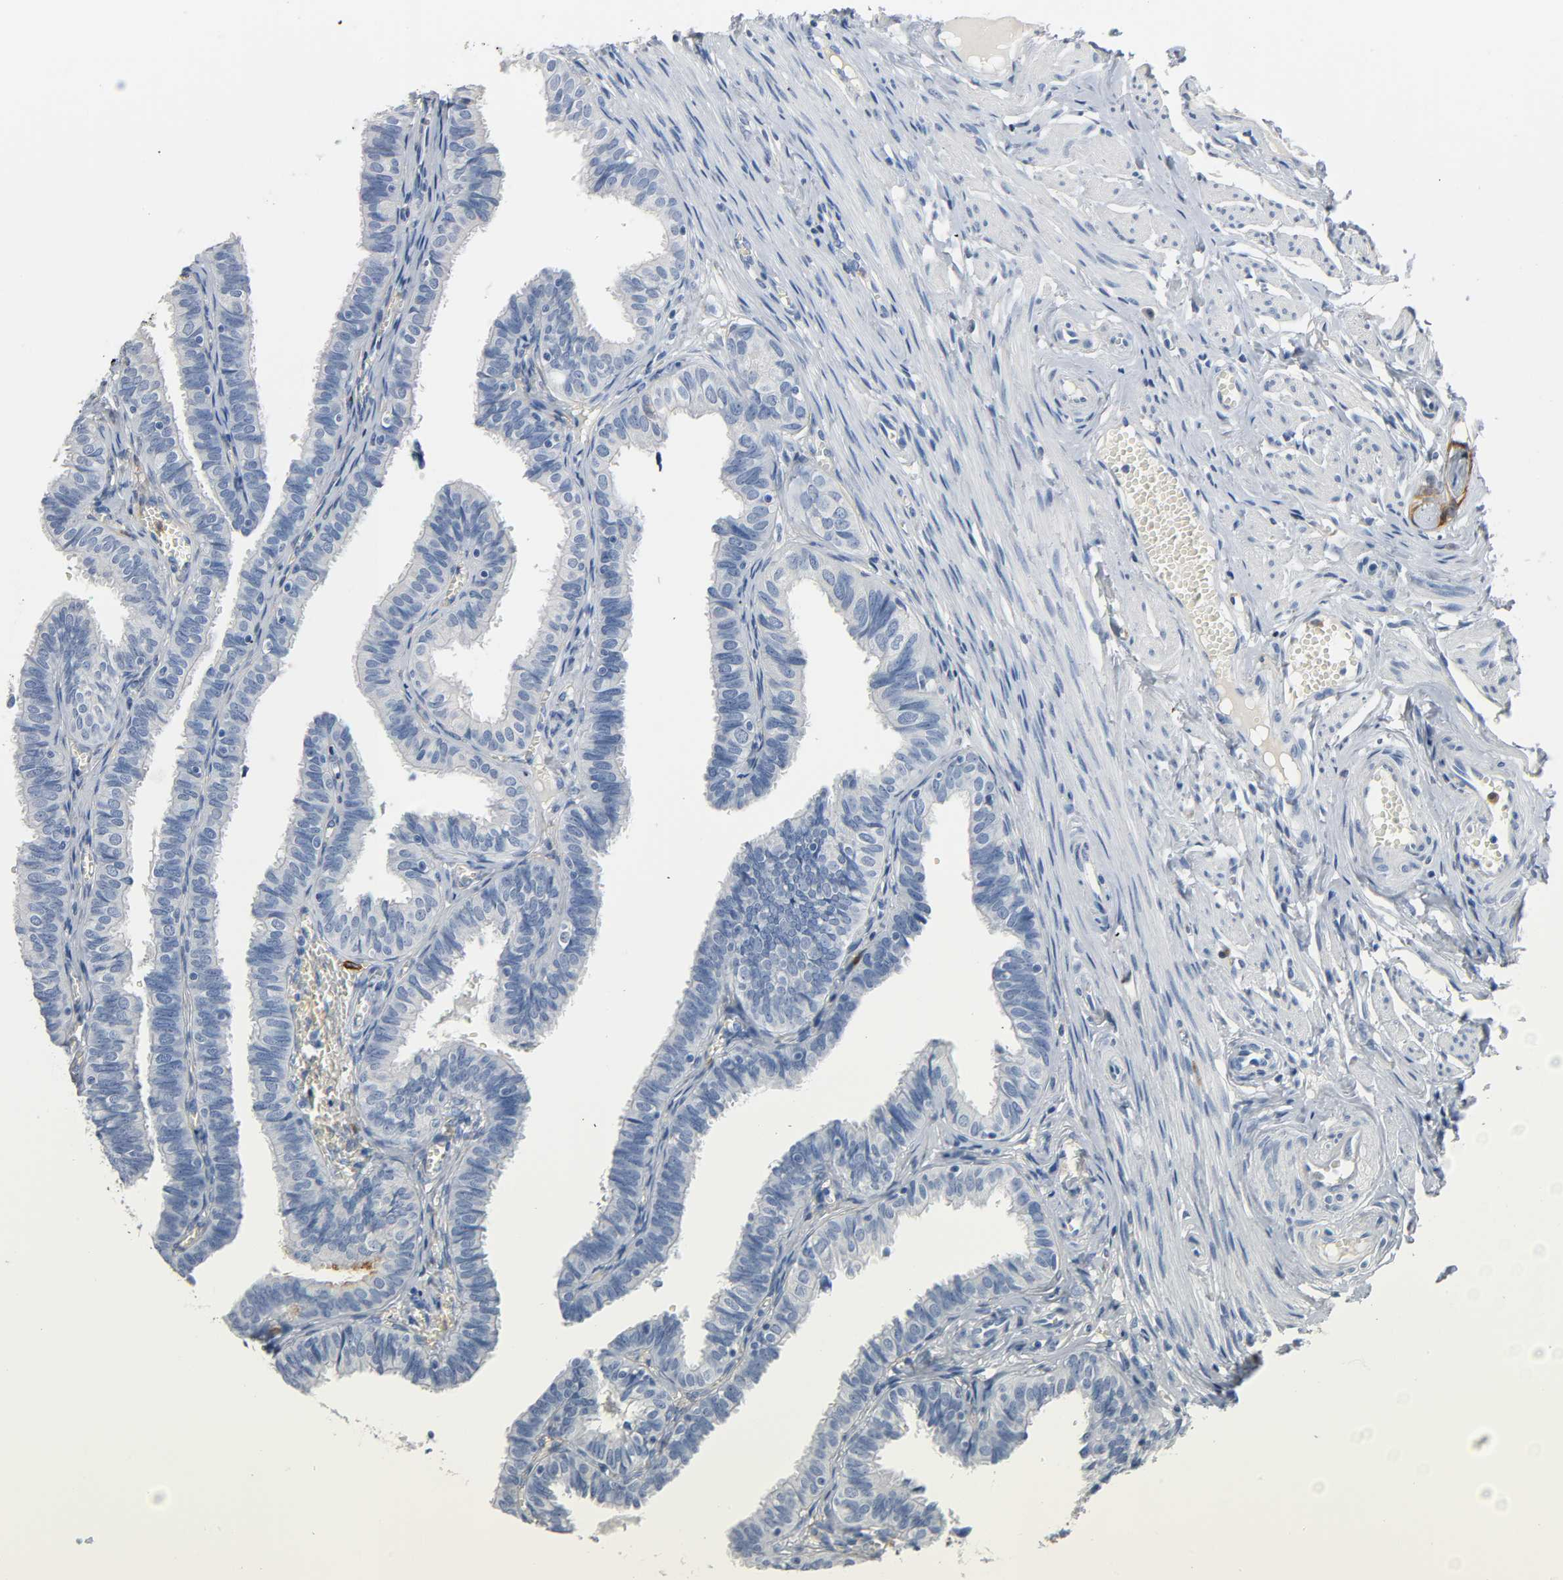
{"staining": {"intensity": "negative", "quantity": "none", "location": "none"}, "tissue": "fallopian tube", "cell_type": "Glandular cells", "image_type": "normal", "snomed": [{"axis": "morphology", "description": "Normal tissue, NOS"}, {"axis": "topography", "description": "Fallopian tube"}], "caption": "IHC image of benign human fallopian tube stained for a protein (brown), which reveals no staining in glandular cells.", "gene": "ANPEP", "patient": {"sex": "female", "age": 46}}